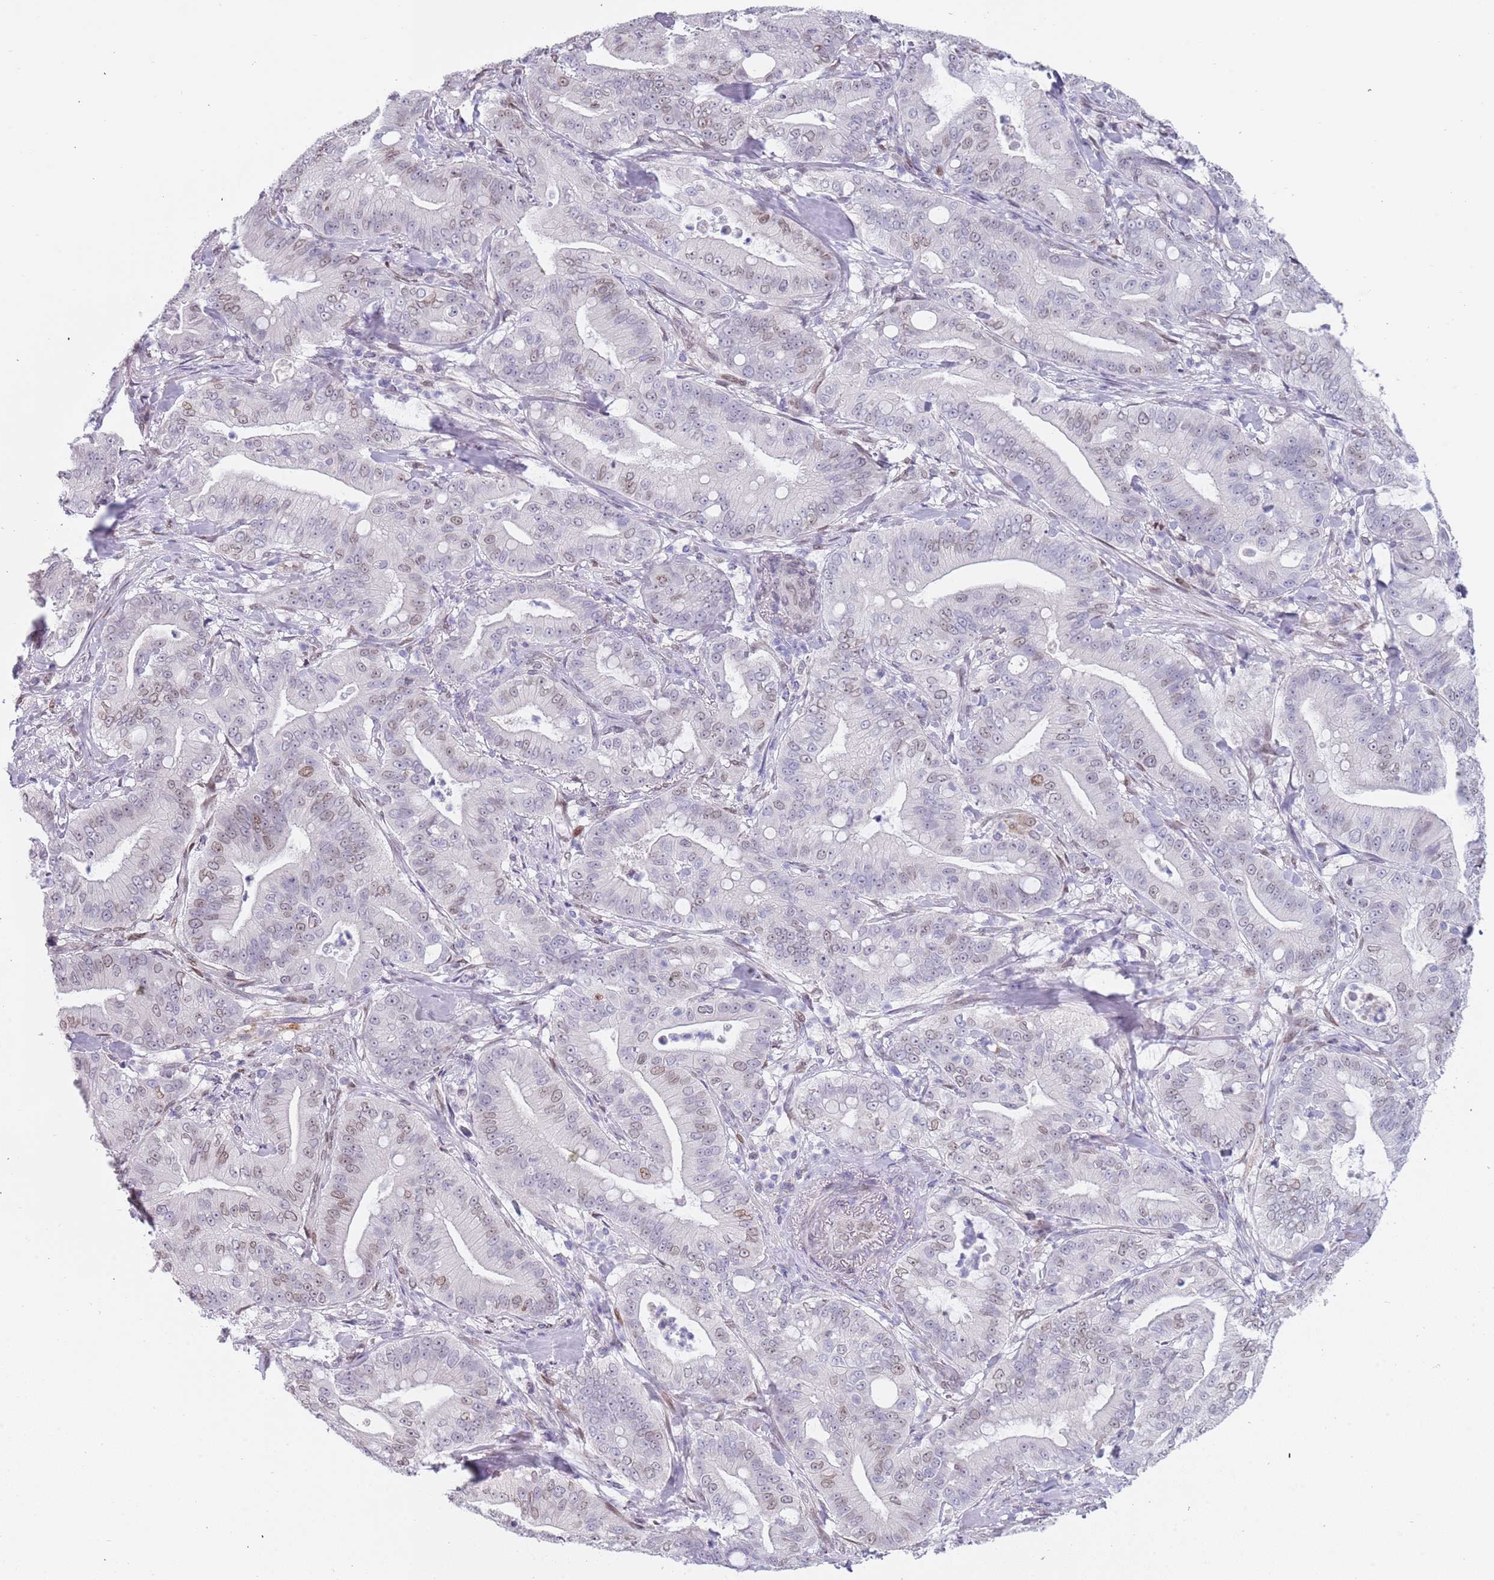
{"staining": {"intensity": "weak", "quantity": "<25%", "location": "cytoplasmic/membranous,nuclear"}, "tissue": "pancreatic cancer", "cell_type": "Tumor cells", "image_type": "cancer", "snomed": [{"axis": "morphology", "description": "Adenocarcinoma, NOS"}, {"axis": "topography", "description": "Pancreas"}], "caption": "This is an IHC histopathology image of human adenocarcinoma (pancreatic). There is no staining in tumor cells.", "gene": "KLHDC2", "patient": {"sex": "male", "age": 71}}